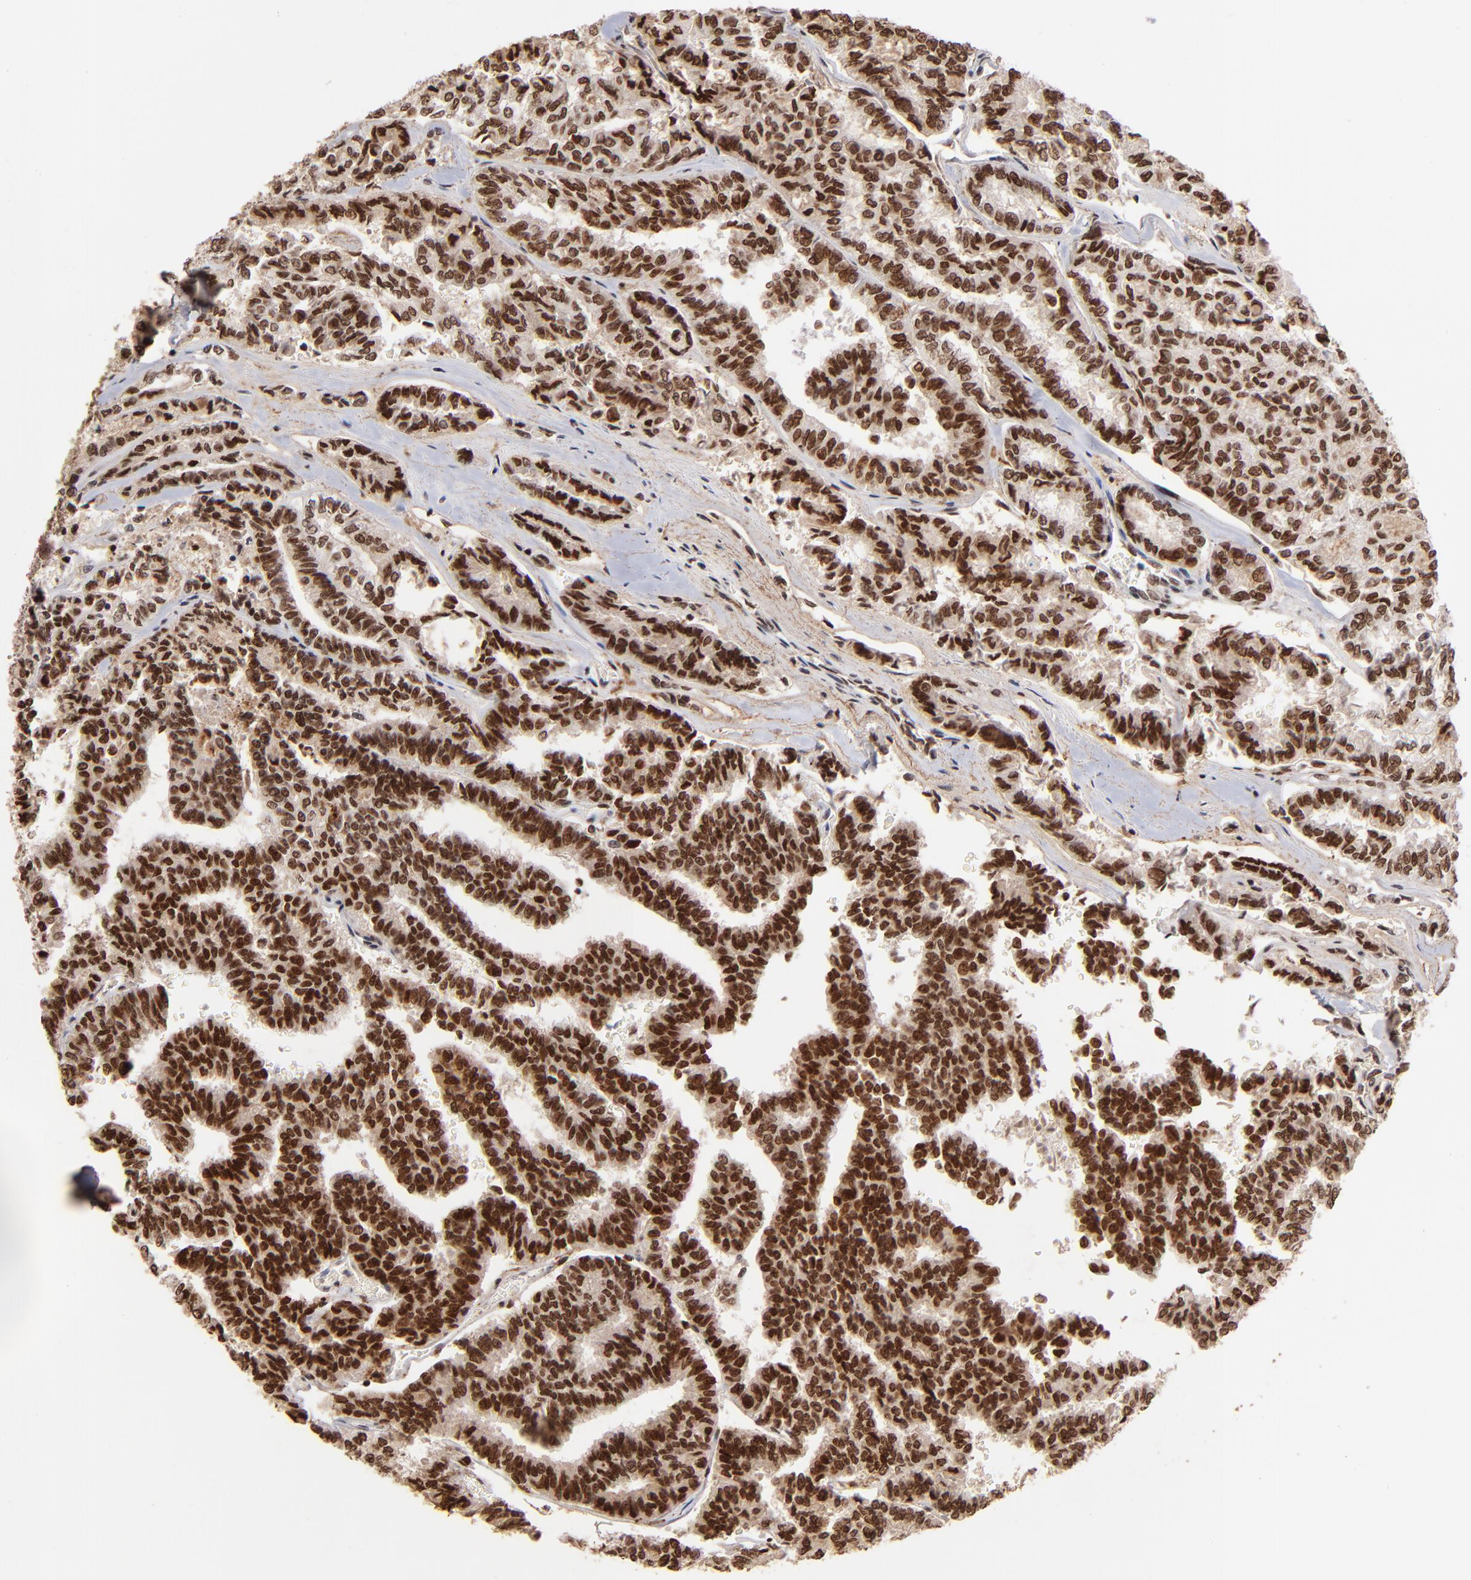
{"staining": {"intensity": "strong", "quantity": ">75%", "location": "cytoplasmic/membranous,nuclear"}, "tissue": "thyroid cancer", "cell_type": "Tumor cells", "image_type": "cancer", "snomed": [{"axis": "morphology", "description": "Papillary adenocarcinoma, NOS"}, {"axis": "topography", "description": "Thyroid gland"}], "caption": "Thyroid cancer (papillary adenocarcinoma) was stained to show a protein in brown. There is high levels of strong cytoplasmic/membranous and nuclear positivity in approximately >75% of tumor cells. The staining is performed using DAB (3,3'-diaminobenzidine) brown chromogen to label protein expression. The nuclei are counter-stained blue using hematoxylin.", "gene": "ZNF146", "patient": {"sex": "female", "age": 35}}